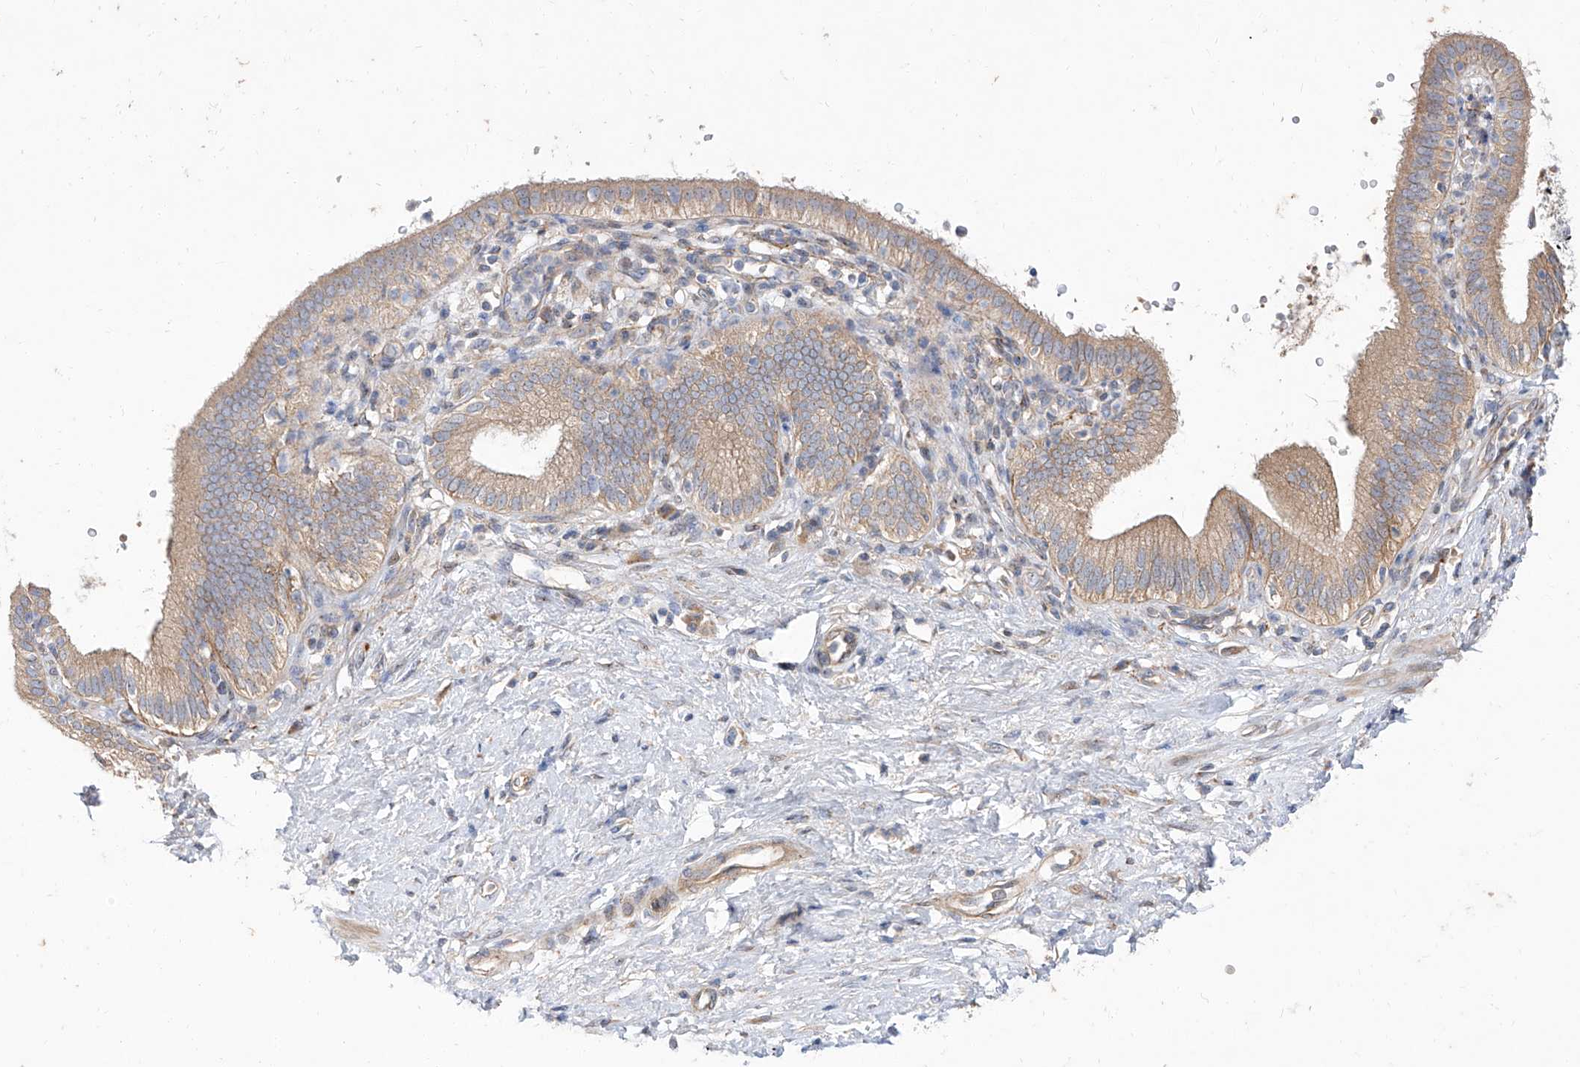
{"staining": {"intensity": "weak", "quantity": ">75%", "location": "cytoplasmic/membranous"}, "tissue": "pancreatic cancer", "cell_type": "Tumor cells", "image_type": "cancer", "snomed": [{"axis": "morphology", "description": "Adenocarcinoma, NOS"}, {"axis": "topography", "description": "Pancreas"}], "caption": "Approximately >75% of tumor cells in human pancreatic cancer (adenocarcinoma) display weak cytoplasmic/membranous protein expression as visualized by brown immunohistochemical staining.", "gene": "DIRAS3", "patient": {"sex": "female", "age": 73}}